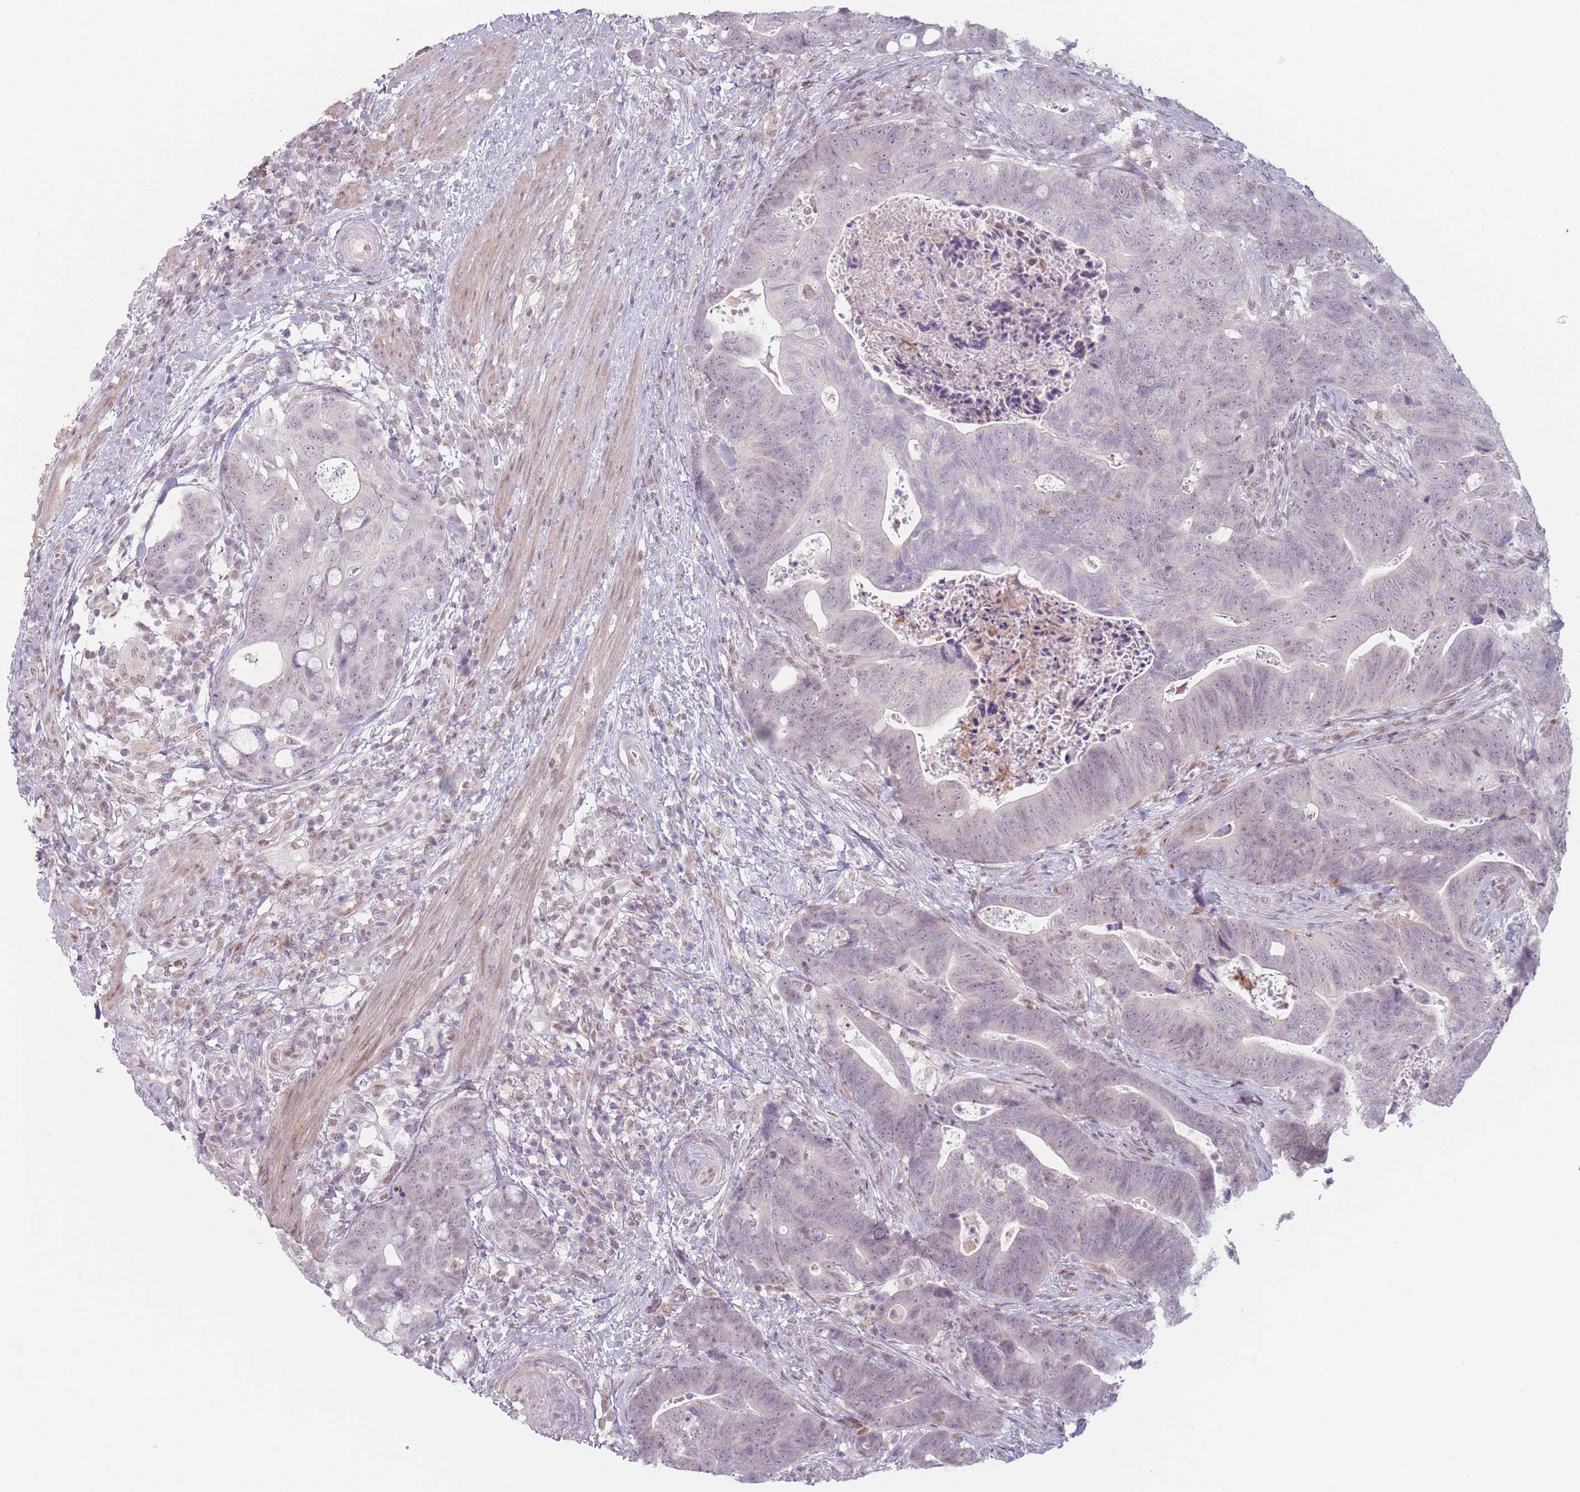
{"staining": {"intensity": "weak", "quantity": "25%-75%", "location": "nuclear"}, "tissue": "colorectal cancer", "cell_type": "Tumor cells", "image_type": "cancer", "snomed": [{"axis": "morphology", "description": "Adenocarcinoma, NOS"}, {"axis": "topography", "description": "Colon"}], "caption": "Immunohistochemistry (IHC) photomicrograph of human colorectal cancer (adenocarcinoma) stained for a protein (brown), which reveals low levels of weak nuclear positivity in about 25%-75% of tumor cells.", "gene": "OR10C1", "patient": {"sex": "female", "age": 82}}